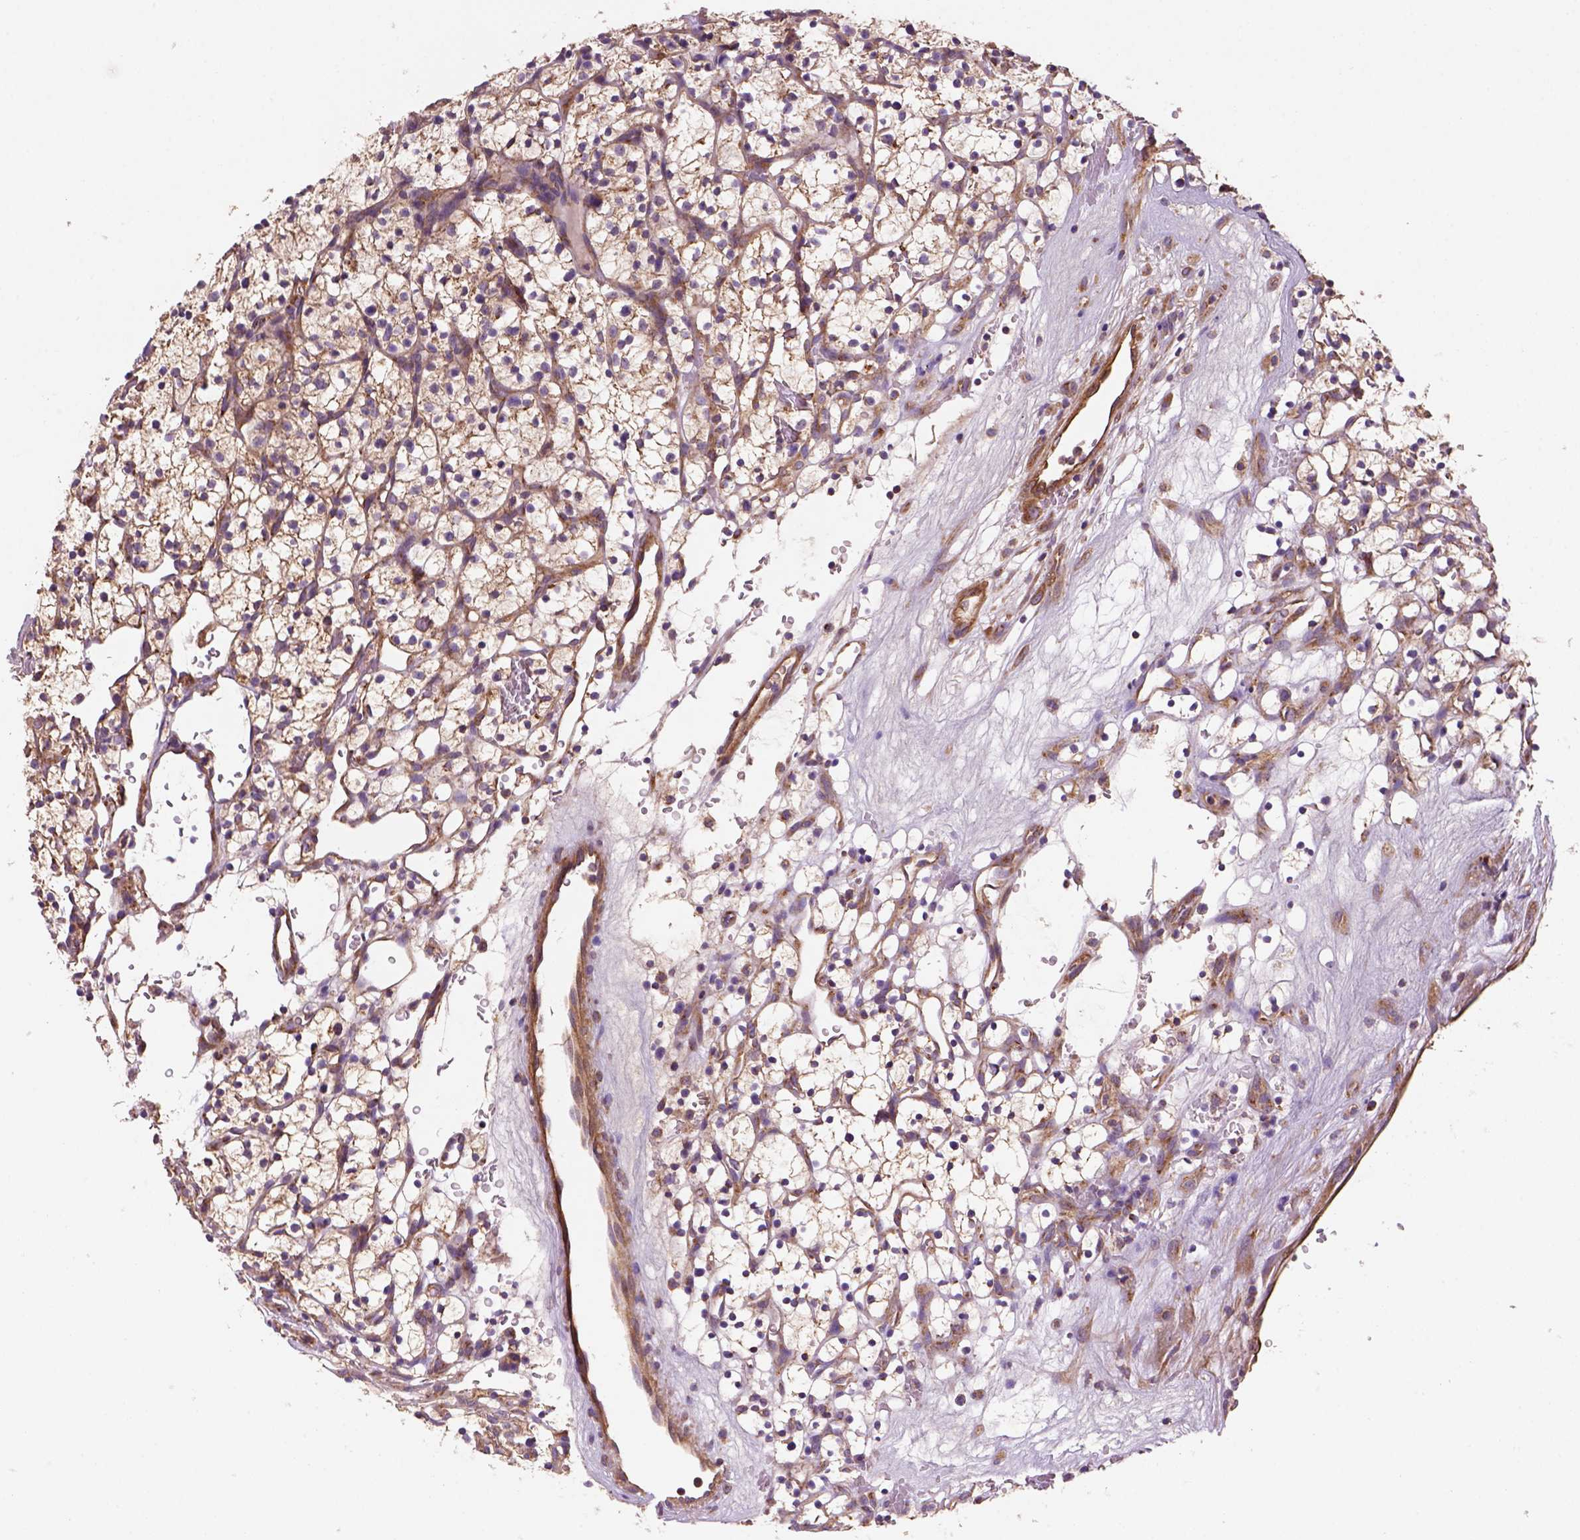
{"staining": {"intensity": "moderate", "quantity": "25%-75%", "location": "cytoplasmic/membranous"}, "tissue": "renal cancer", "cell_type": "Tumor cells", "image_type": "cancer", "snomed": [{"axis": "morphology", "description": "Adenocarcinoma, NOS"}, {"axis": "topography", "description": "Kidney"}], "caption": "The histopathology image displays immunohistochemical staining of renal adenocarcinoma. There is moderate cytoplasmic/membranous expression is identified in approximately 25%-75% of tumor cells.", "gene": "WARS2", "patient": {"sex": "female", "age": 64}}